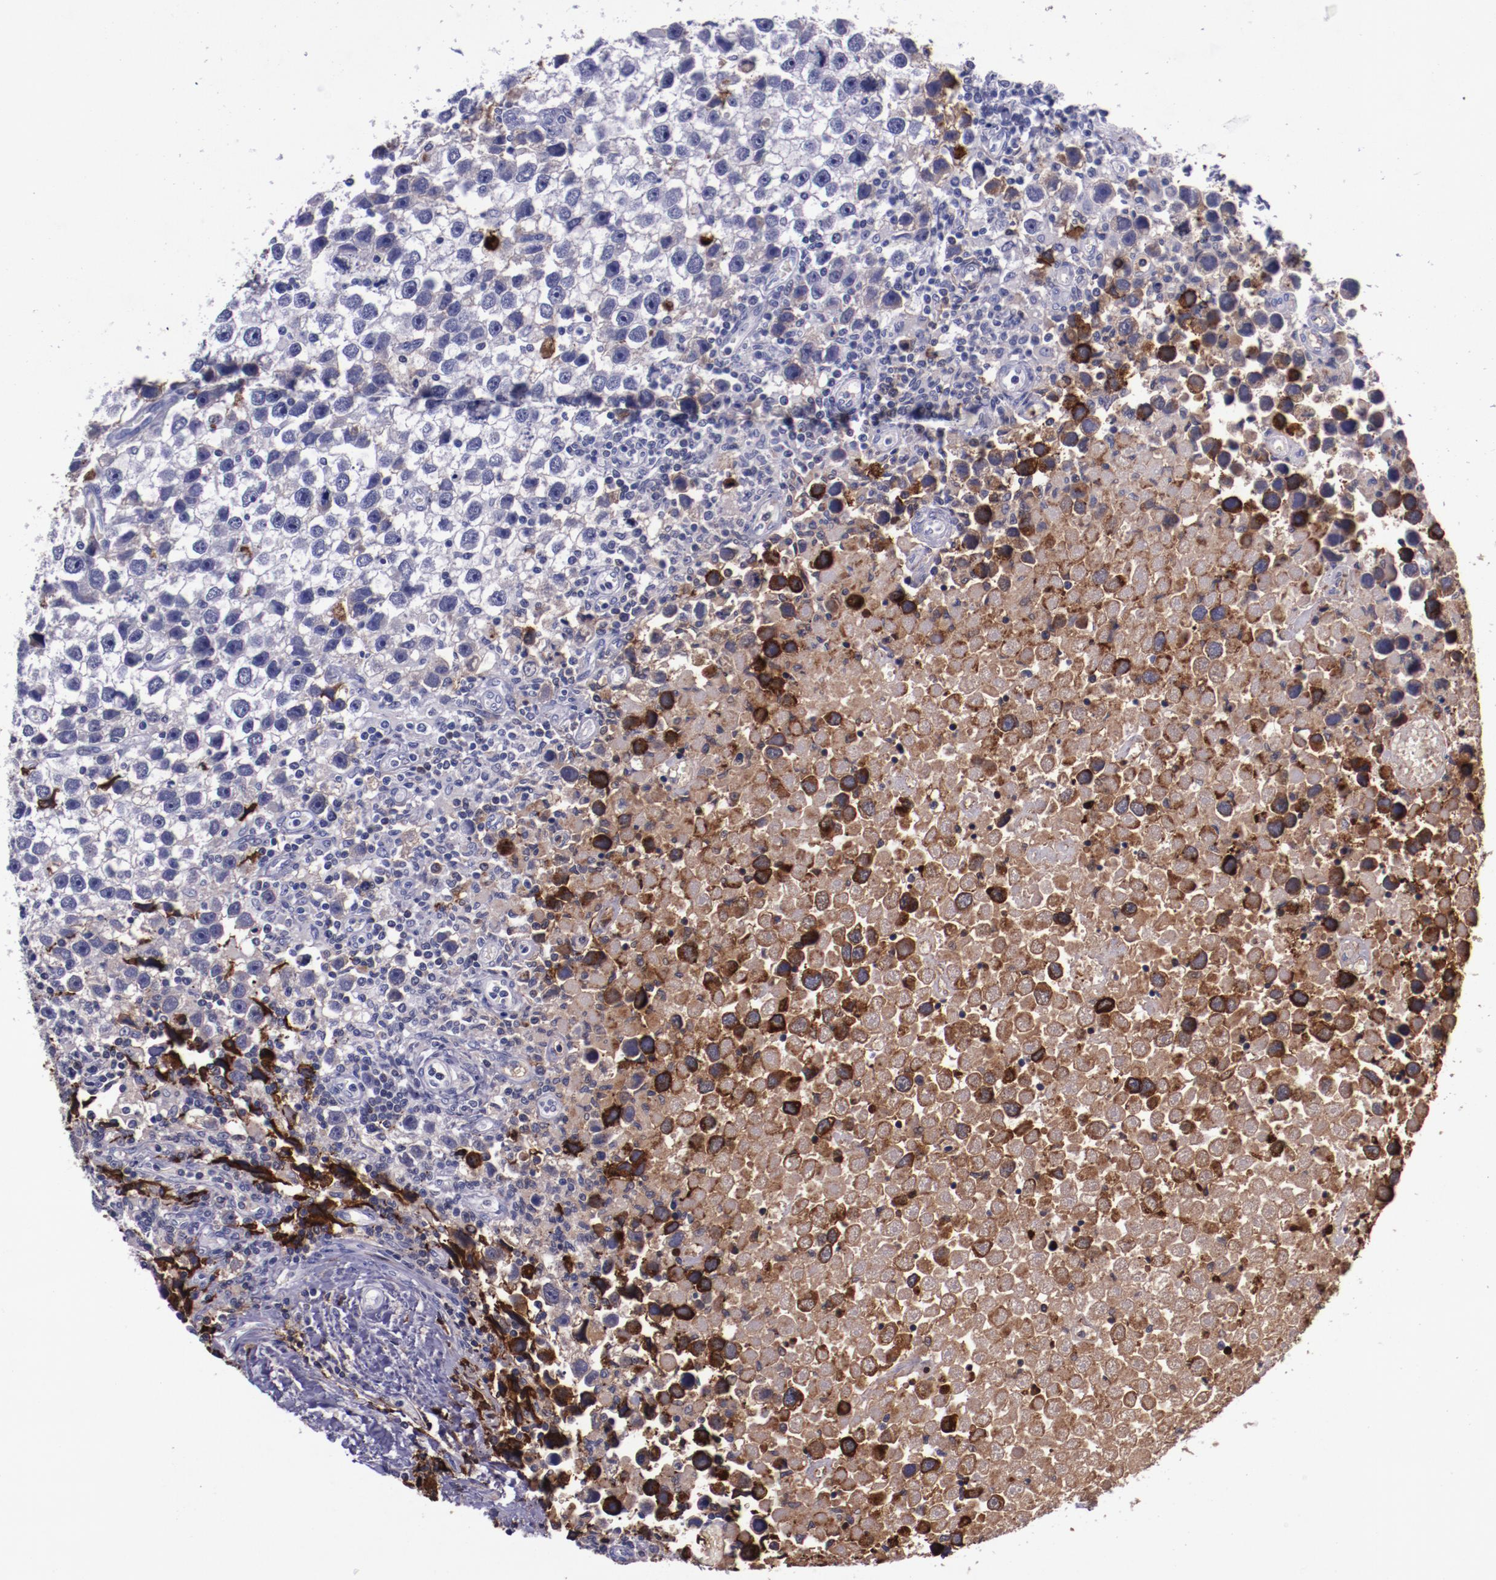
{"staining": {"intensity": "moderate", "quantity": "<25%", "location": "cytoplasmic/membranous"}, "tissue": "testis cancer", "cell_type": "Tumor cells", "image_type": "cancer", "snomed": [{"axis": "morphology", "description": "Seminoma, NOS"}, {"axis": "topography", "description": "Testis"}], "caption": "Testis cancer (seminoma) was stained to show a protein in brown. There is low levels of moderate cytoplasmic/membranous staining in approximately <25% of tumor cells. Using DAB (3,3'-diaminobenzidine) (brown) and hematoxylin (blue) stains, captured at high magnification using brightfield microscopy.", "gene": "APOH", "patient": {"sex": "male", "age": 43}}